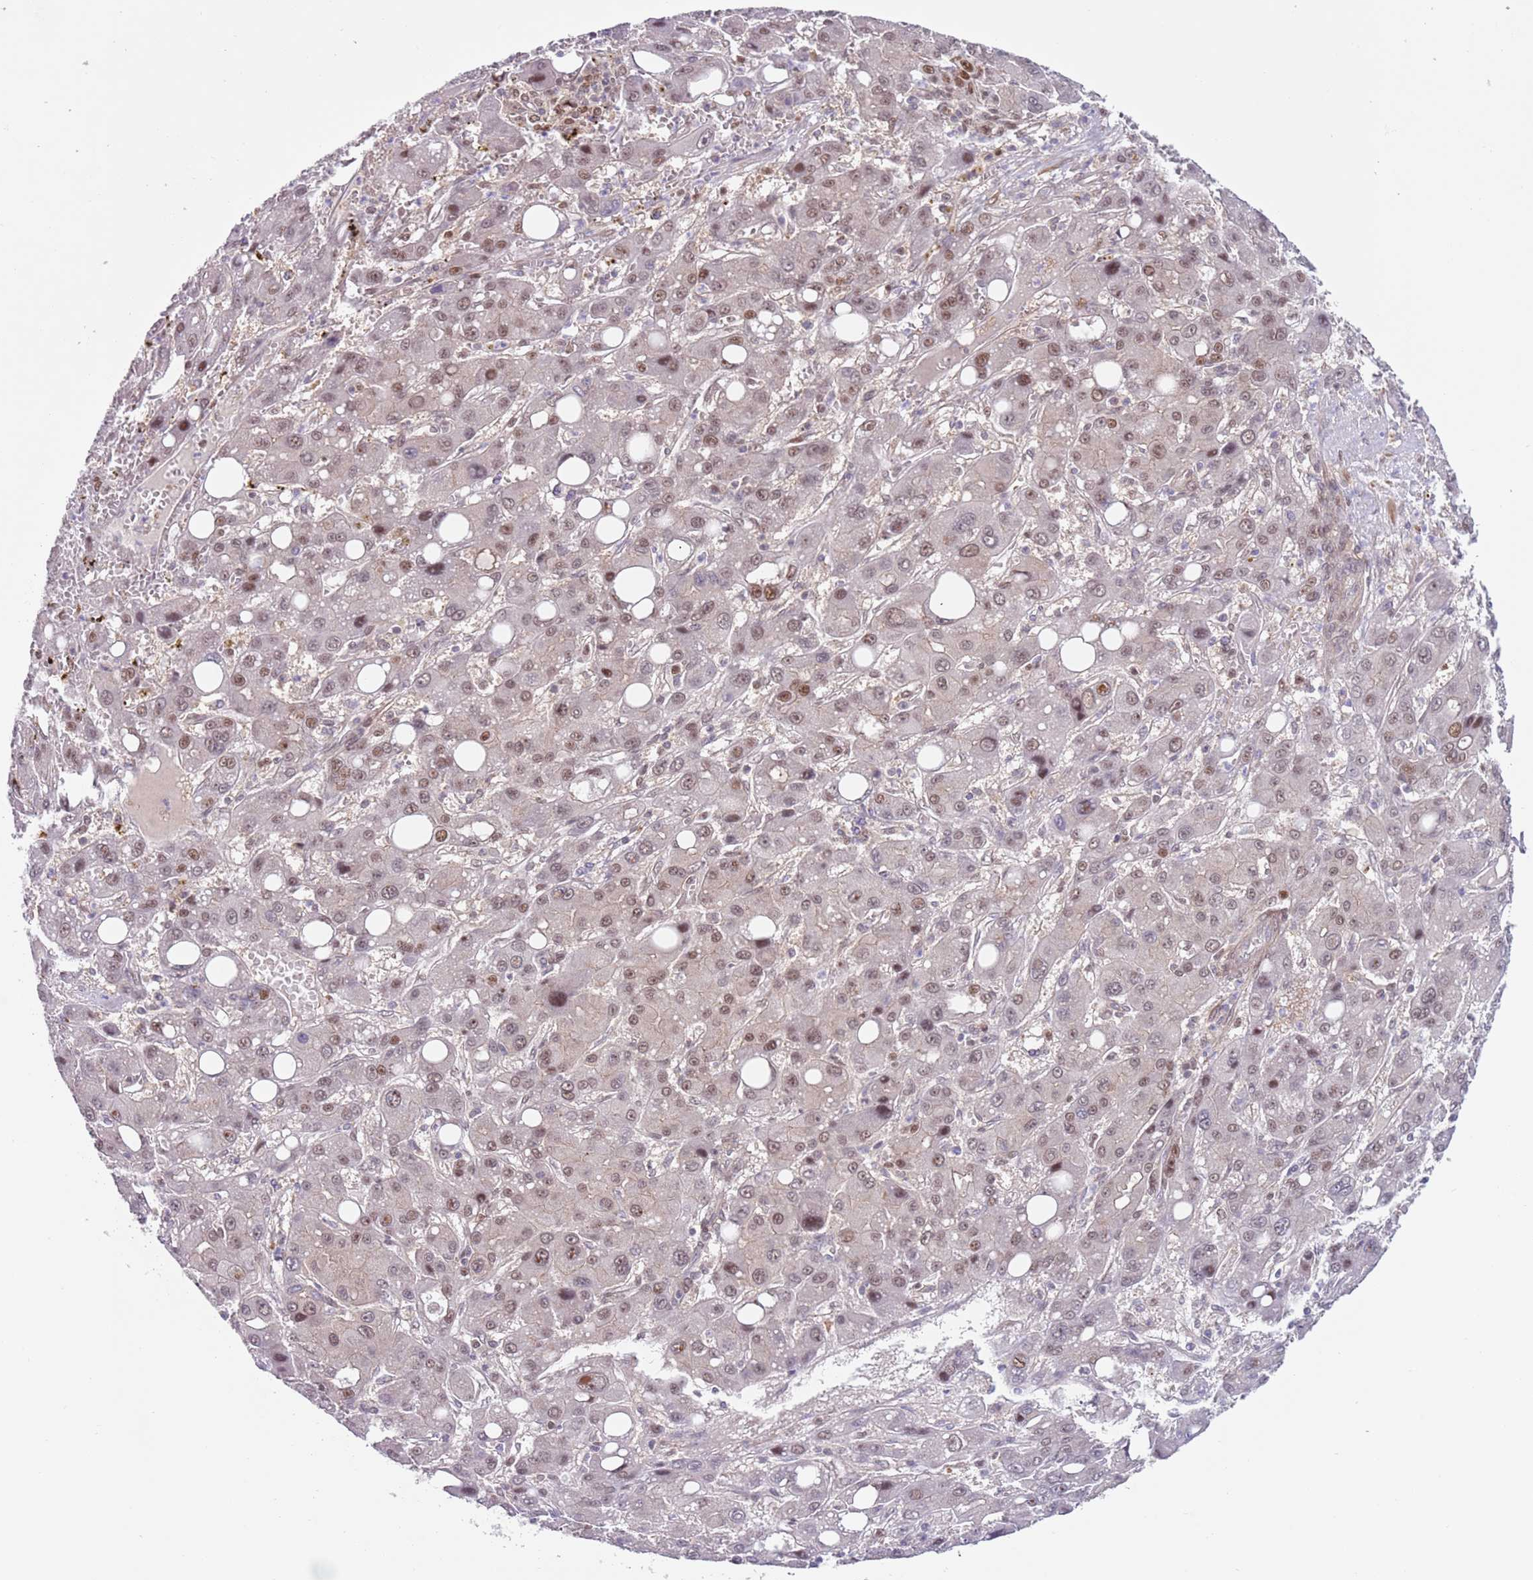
{"staining": {"intensity": "moderate", "quantity": "<25%", "location": "nuclear"}, "tissue": "liver cancer", "cell_type": "Tumor cells", "image_type": "cancer", "snomed": [{"axis": "morphology", "description": "Carcinoma, Hepatocellular, NOS"}, {"axis": "topography", "description": "Liver"}], "caption": "Brown immunohistochemical staining in liver cancer (hepatocellular carcinoma) reveals moderate nuclear positivity in about <25% of tumor cells.", "gene": "RMND5B", "patient": {"sex": "male", "age": 55}}